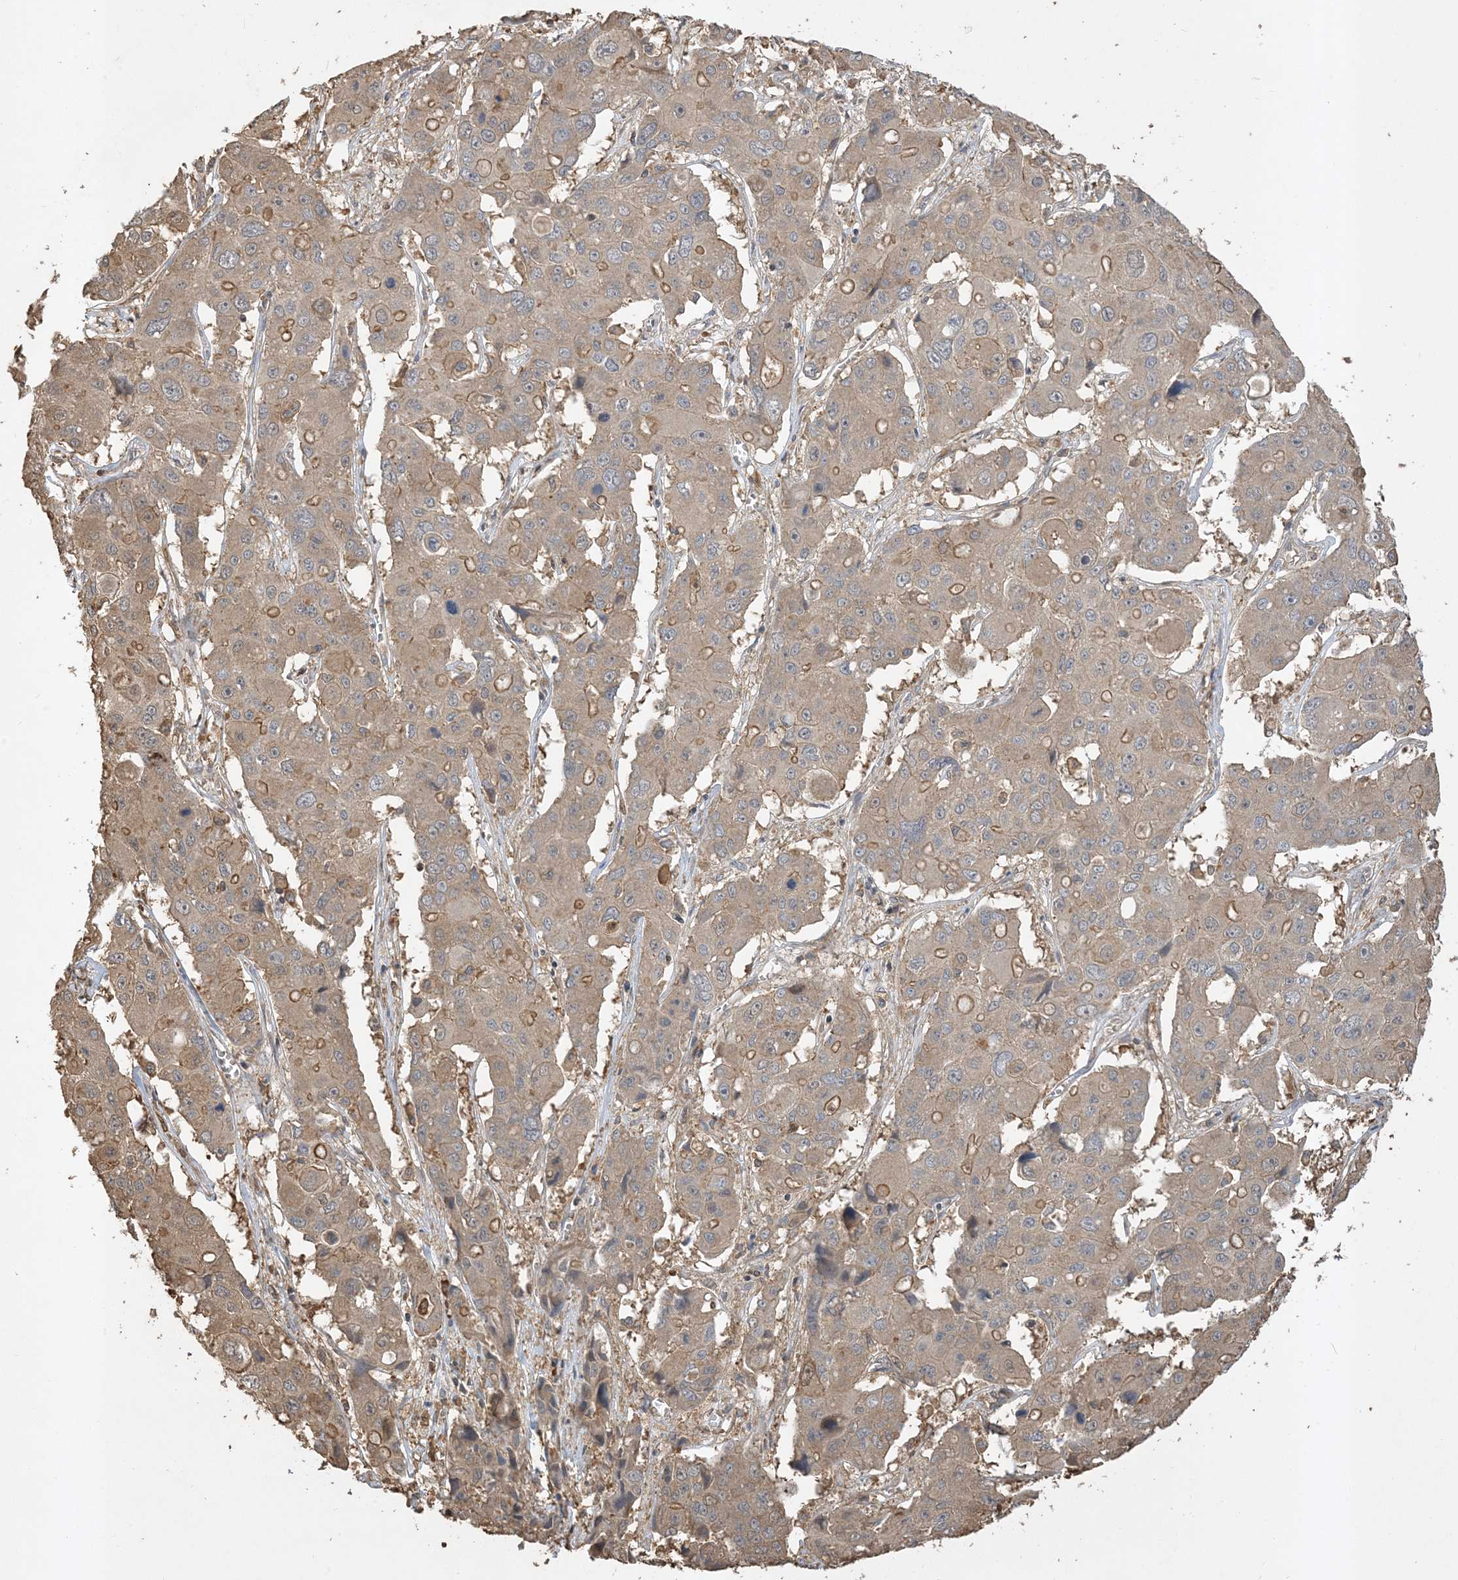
{"staining": {"intensity": "weak", "quantity": ">75%", "location": "cytoplasmic/membranous"}, "tissue": "liver cancer", "cell_type": "Tumor cells", "image_type": "cancer", "snomed": [{"axis": "morphology", "description": "Cholangiocarcinoma"}, {"axis": "topography", "description": "Liver"}], "caption": "Human liver cholangiocarcinoma stained with a protein marker reveals weak staining in tumor cells.", "gene": "TMSB4X", "patient": {"sex": "male", "age": 67}}